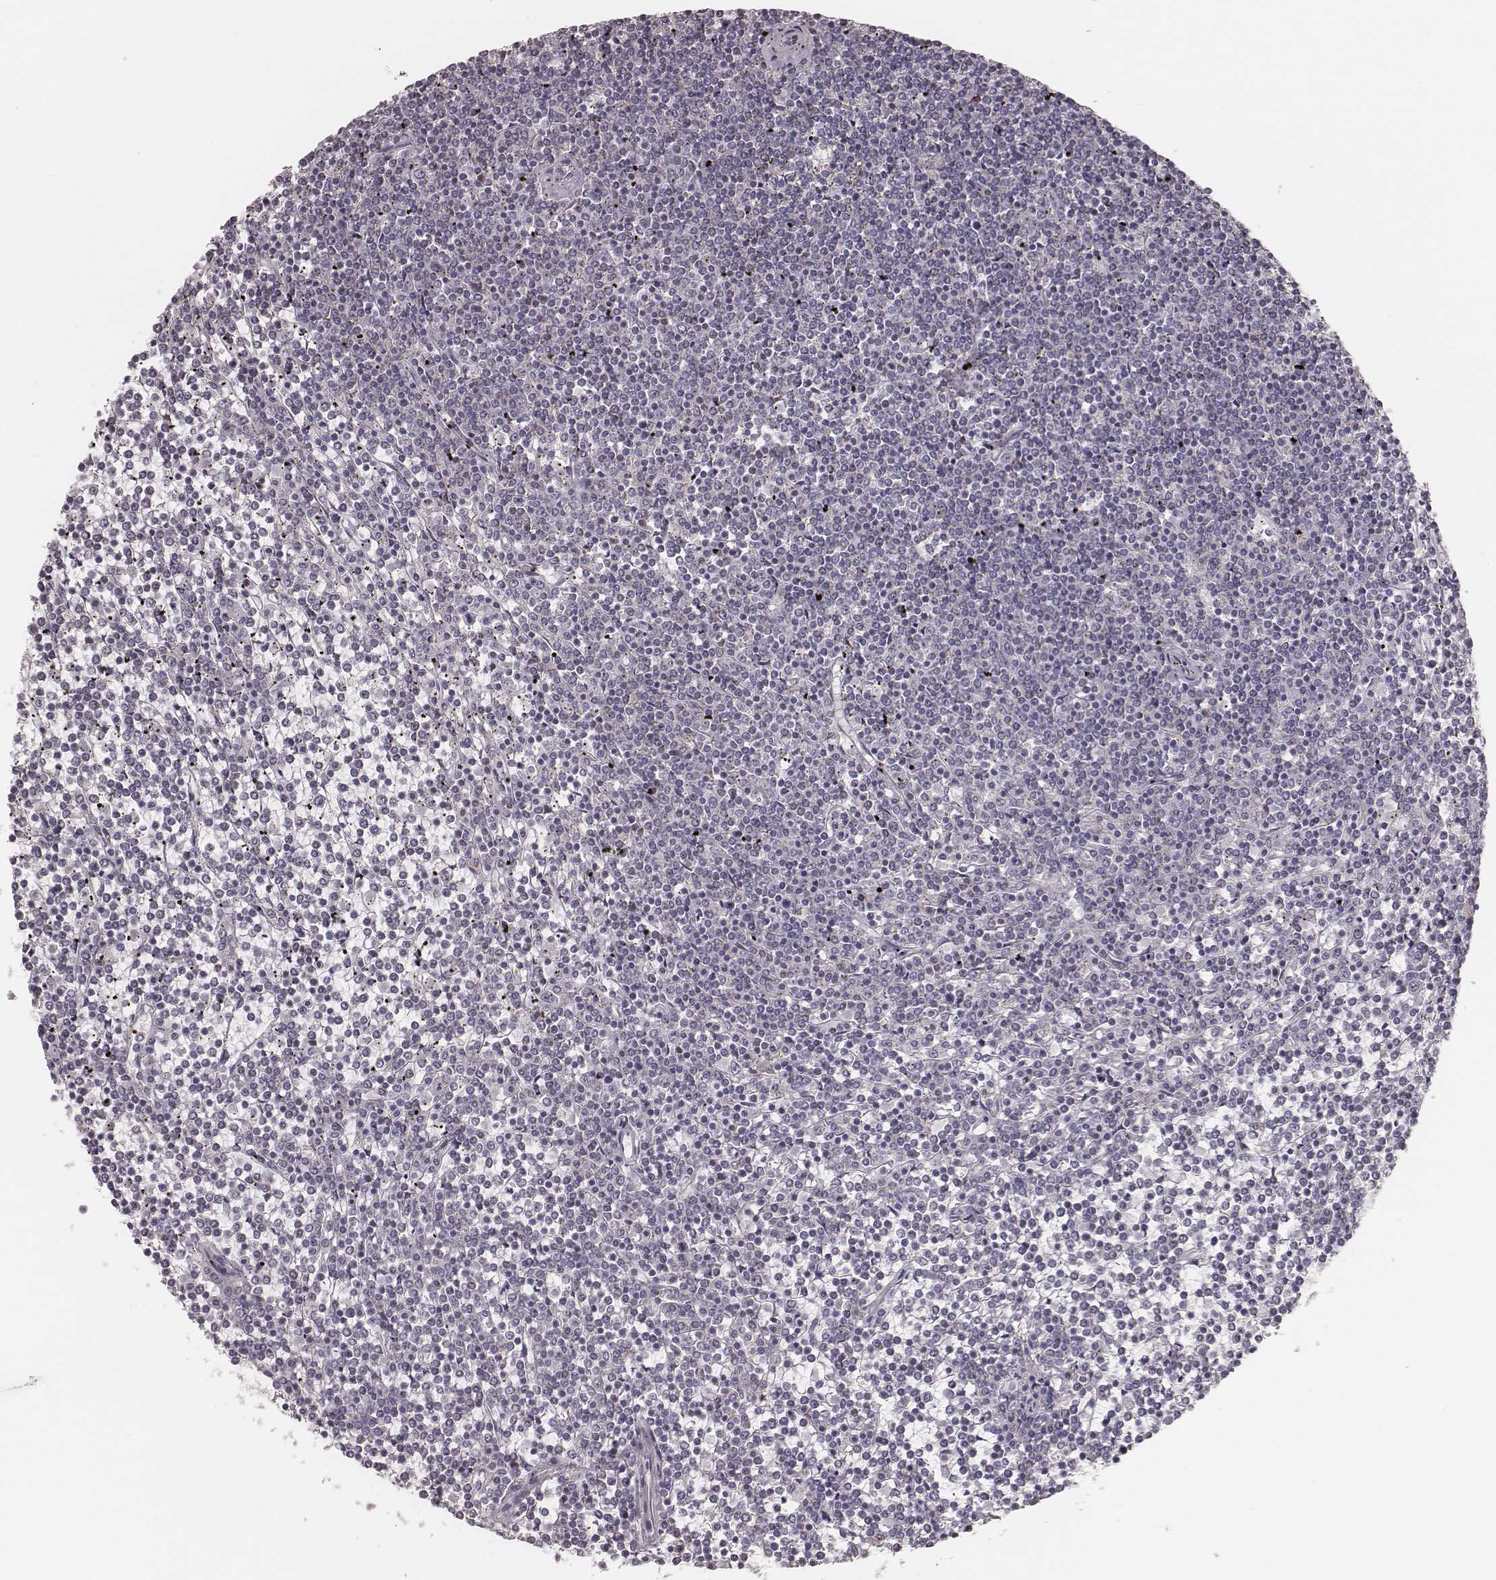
{"staining": {"intensity": "negative", "quantity": "none", "location": "none"}, "tissue": "lymphoma", "cell_type": "Tumor cells", "image_type": "cancer", "snomed": [{"axis": "morphology", "description": "Malignant lymphoma, non-Hodgkin's type, Low grade"}, {"axis": "topography", "description": "Spleen"}], "caption": "A high-resolution image shows immunohistochemistry (IHC) staining of lymphoma, which shows no significant positivity in tumor cells. (DAB immunohistochemistry visualized using brightfield microscopy, high magnification).", "gene": "KIF5C", "patient": {"sex": "female", "age": 19}}